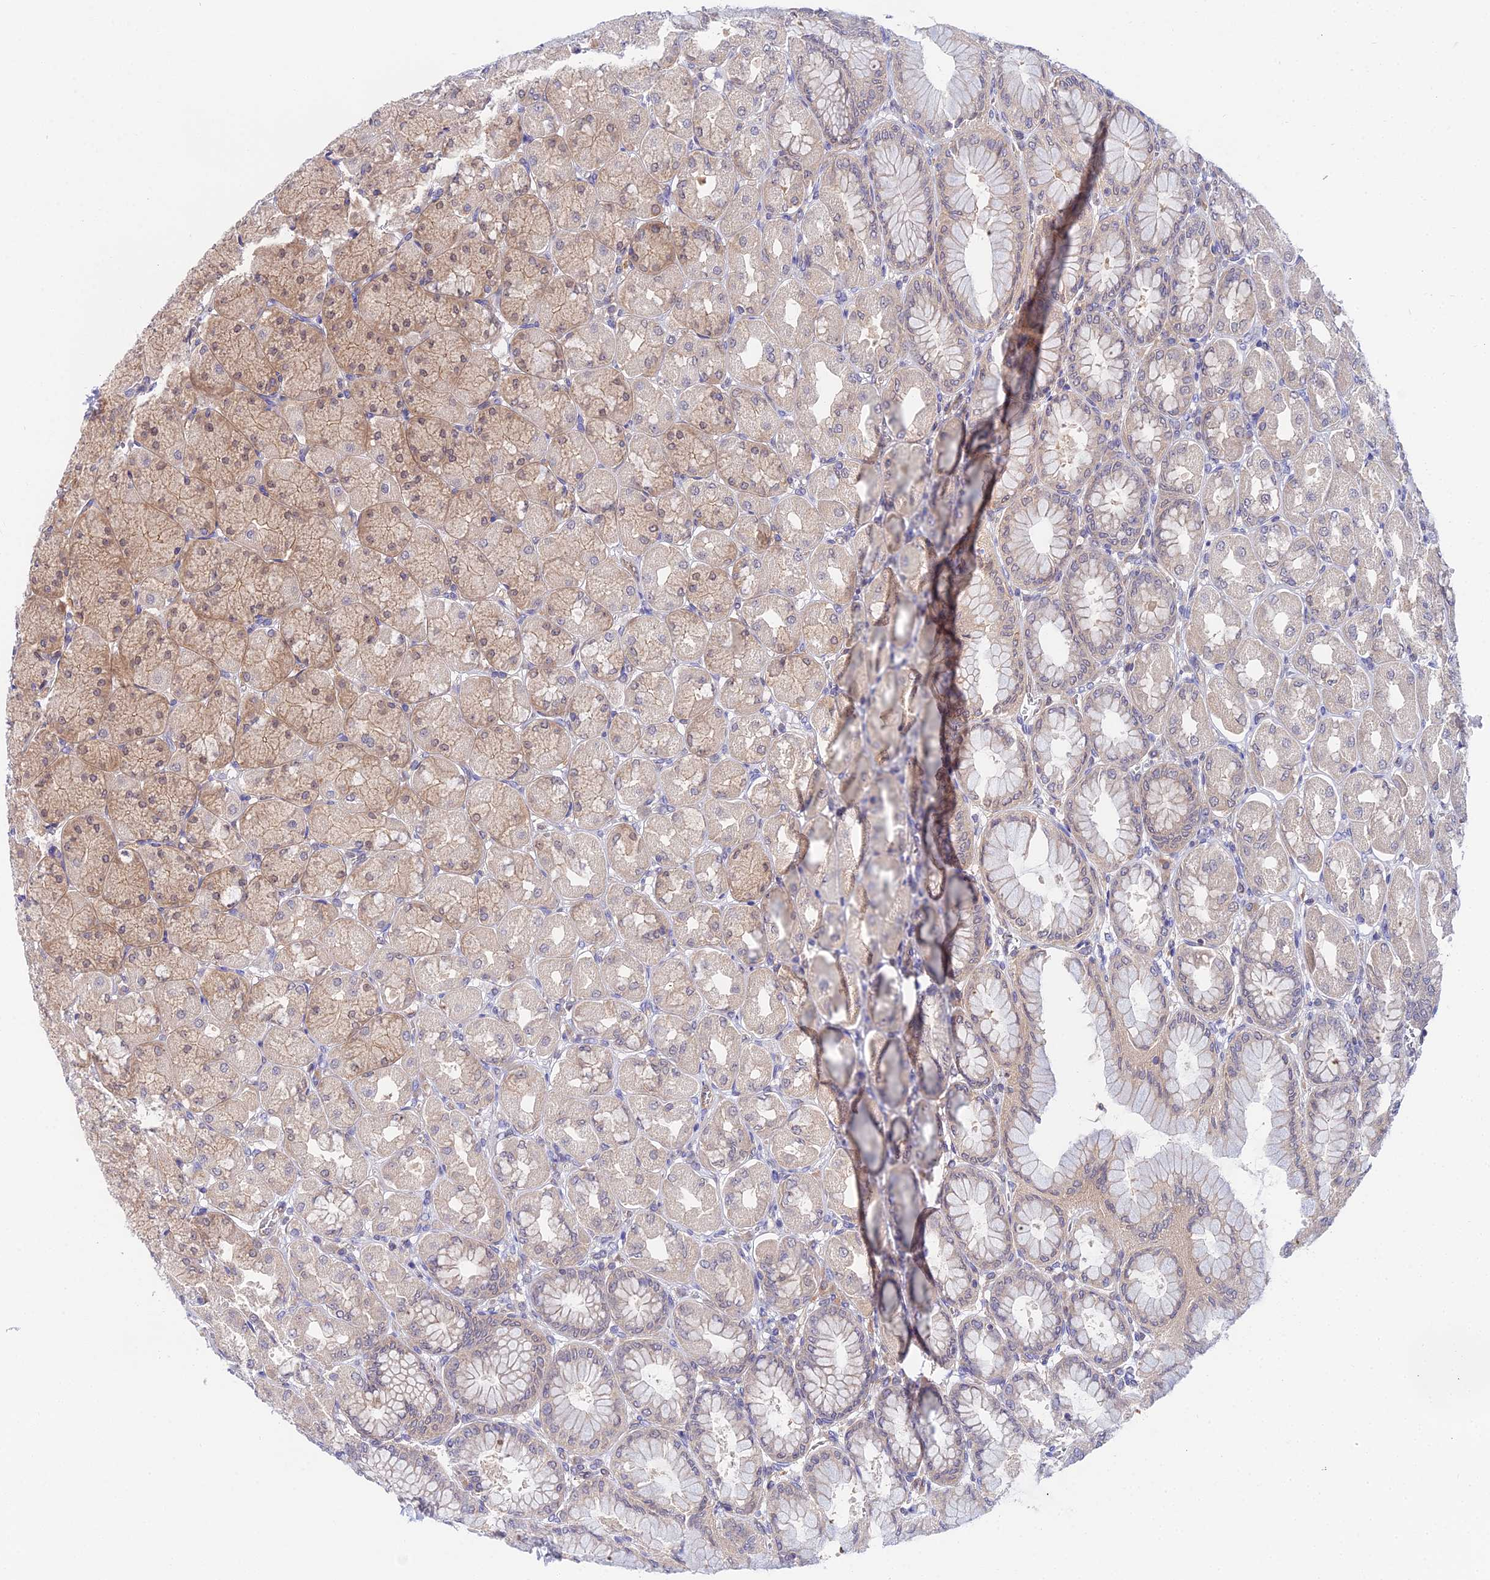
{"staining": {"intensity": "moderate", "quantity": "25%-75%", "location": "cytoplasmic/membranous"}, "tissue": "stomach", "cell_type": "Glandular cells", "image_type": "normal", "snomed": [{"axis": "morphology", "description": "Normal tissue, NOS"}, {"axis": "topography", "description": "Stomach, upper"}], "caption": "Immunohistochemical staining of benign human stomach exhibits medium levels of moderate cytoplasmic/membranous expression in approximately 25%-75% of glandular cells.", "gene": "PPP2R2A", "patient": {"sex": "female", "age": 56}}